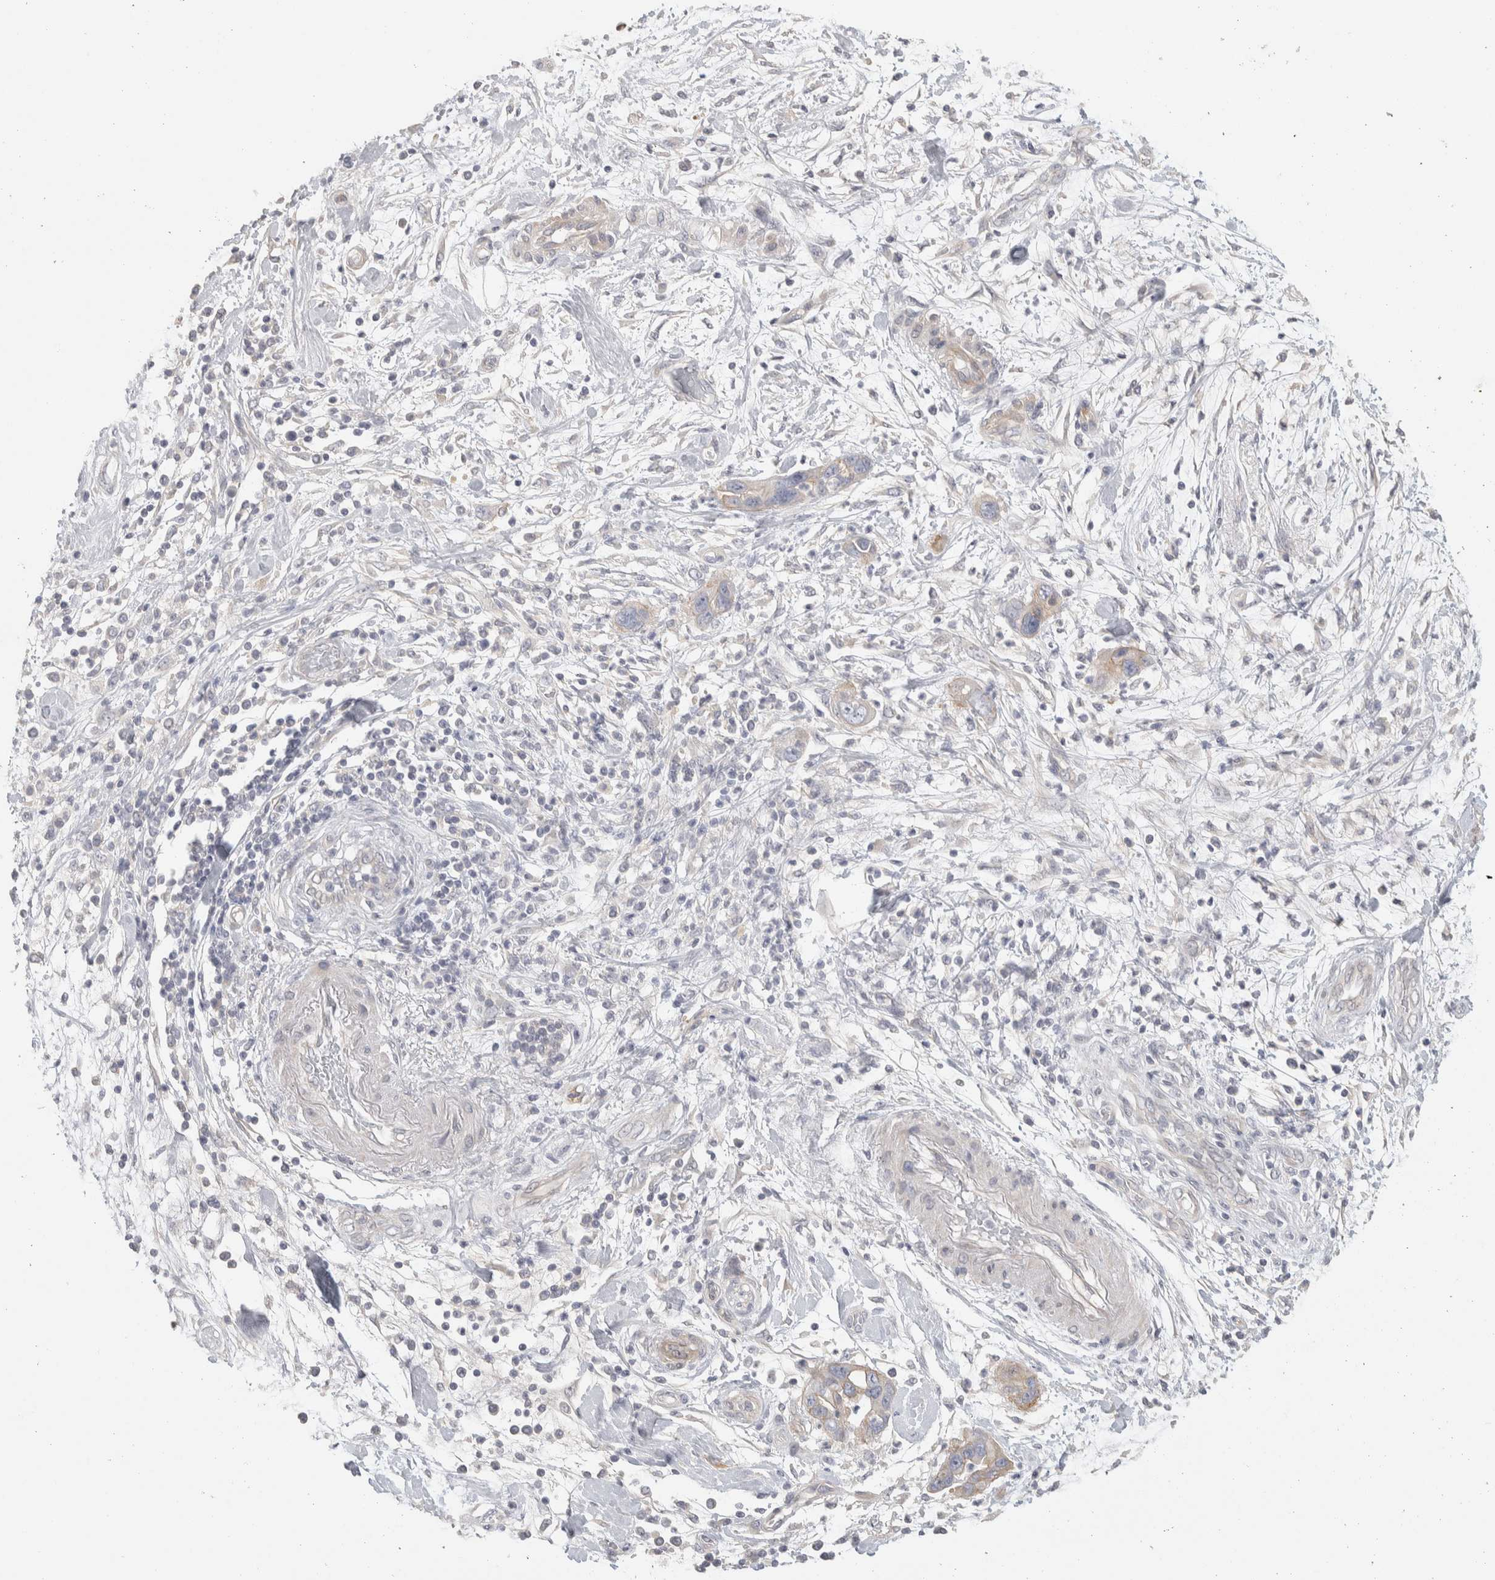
{"staining": {"intensity": "weak", "quantity": "25%-75%", "location": "cytoplasmic/membranous"}, "tissue": "pancreatic cancer", "cell_type": "Tumor cells", "image_type": "cancer", "snomed": [{"axis": "morphology", "description": "Adenocarcinoma, NOS"}, {"axis": "topography", "description": "Pancreas"}], "caption": "Protein staining of adenocarcinoma (pancreatic) tissue shows weak cytoplasmic/membranous positivity in approximately 25%-75% of tumor cells.", "gene": "DCXR", "patient": {"sex": "female", "age": 70}}